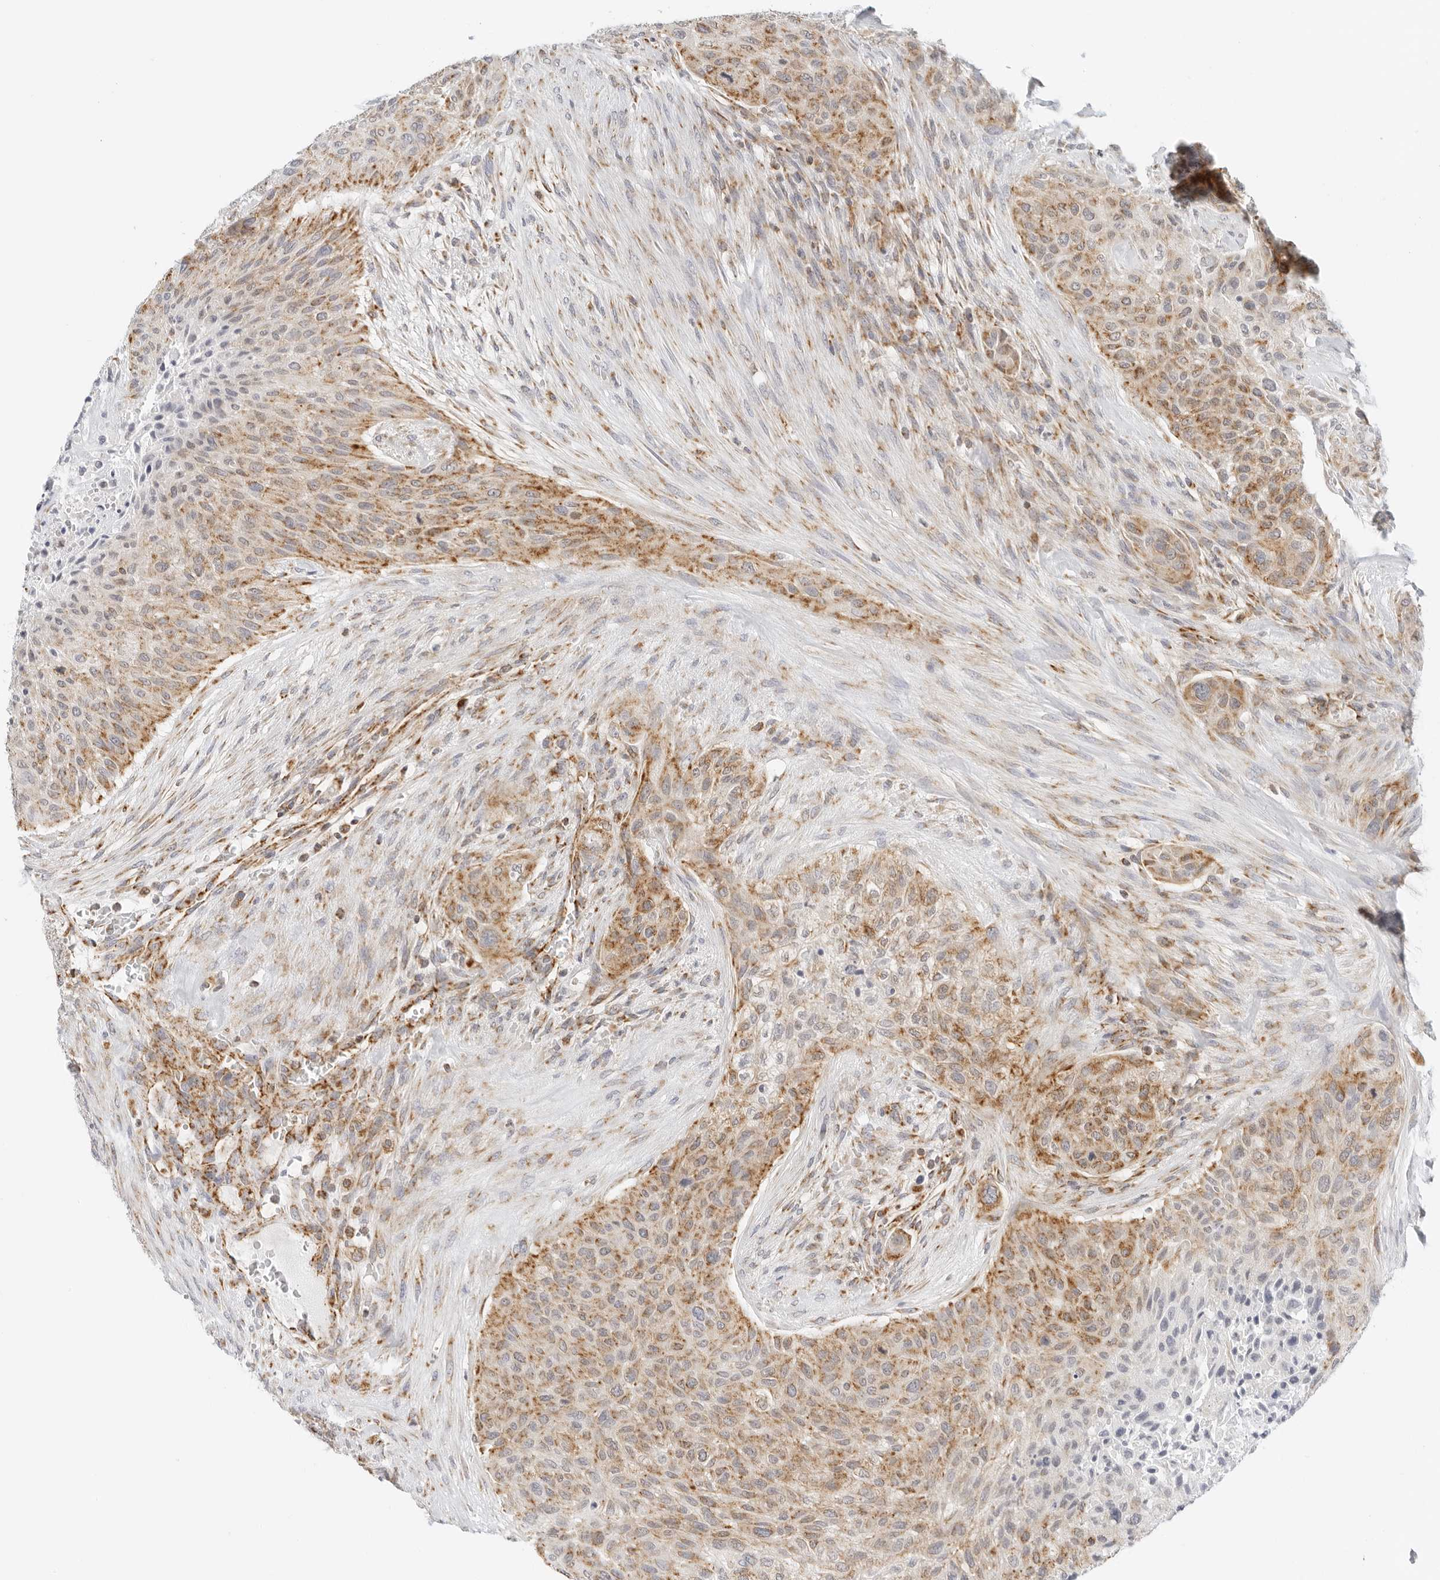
{"staining": {"intensity": "moderate", "quantity": ">75%", "location": "cytoplasmic/membranous"}, "tissue": "urothelial cancer", "cell_type": "Tumor cells", "image_type": "cancer", "snomed": [{"axis": "morphology", "description": "Urothelial carcinoma, High grade"}, {"axis": "topography", "description": "Urinary bladder"}], "caption": "Brown immunohistochemical staining in human high-grade urothelial carcinoma exhibits moderate cytoplasmic/membranous expression in approximately >75% of tumor cells.", "gene": "RC3H1", "patient": {"sex": "male", "age": 35}}